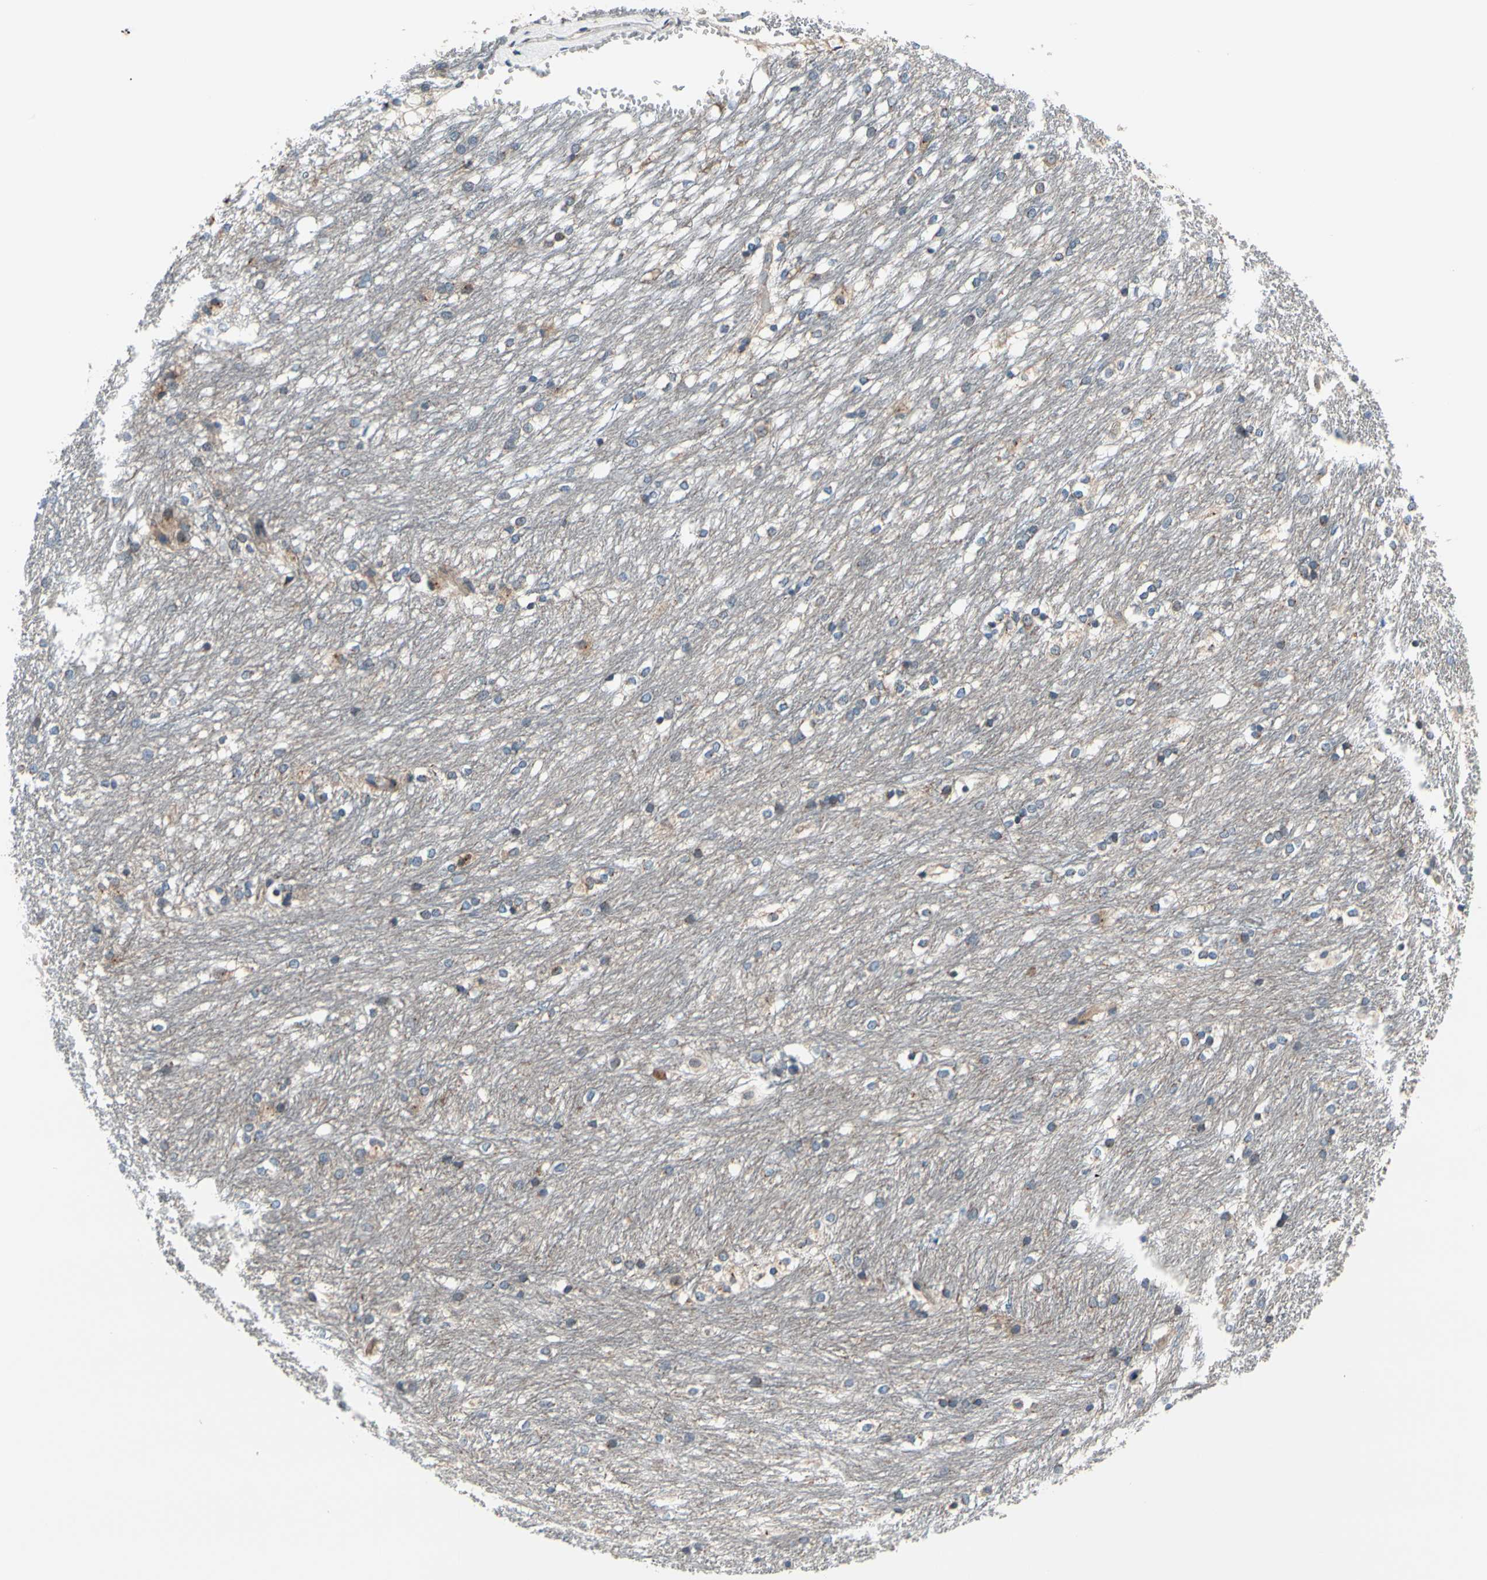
{"staining": {"intensity": "weak", "quantity": "25%-75%", "location": "cytoplasmic/membranous"}, "tissue": "caudate", "cell_type": "Glial cells", "image_type": "normal", "snomed": [{"axis": "morphology", "description": "Normal tissue, NOS"}, {"axis": "topography", "description": "Lateral ventricle wall"}], "caption": "Immunohistochemical staining of normal human caudate reveals weak cytoplasmic/membranous protein positivity in approximately 25%-75% of glial cells. The staining is performed using DAB brown chromogen to label protein expression. The nuclei are counter-stained blue using hematoxylin.", "gene": "PRKAR2B", "patient": {"sex": "female", "age": 19}}